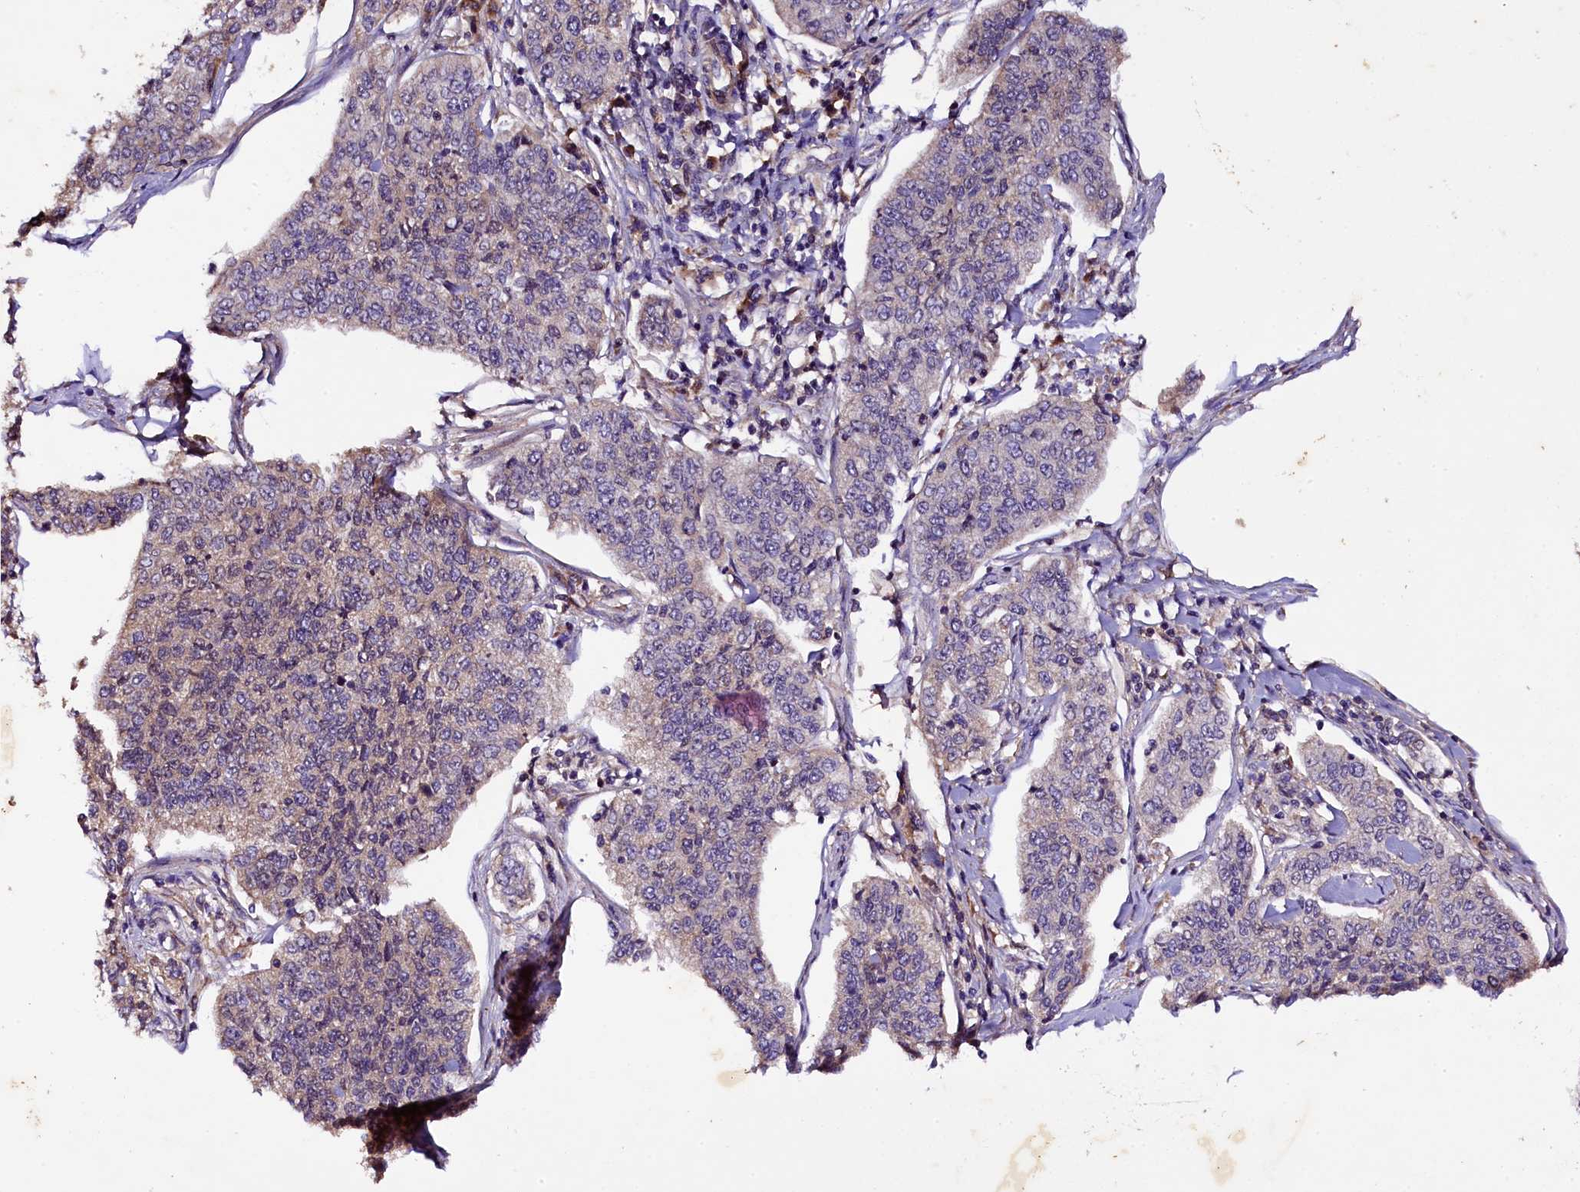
{"staining": {"intensity": "negative", "quantity": "none", "location": "none"}, "tissue": "cervical cancer", "cell_type": "Tumor cells", "image_type": "cancer", "snomed": [{"axis": "morphology", "description": "Squamous cell carcinoma, NOS"}, {"axis": "topography", "description": "Cervix"}], "caption": "This is an immunohistochemistry (IHC) histopathology image of cervical squamous cell carcinoma. There is no expression in tumor cells.", "gene": "PLXNB1", "patient": {"sex": "female", "age": 35}}